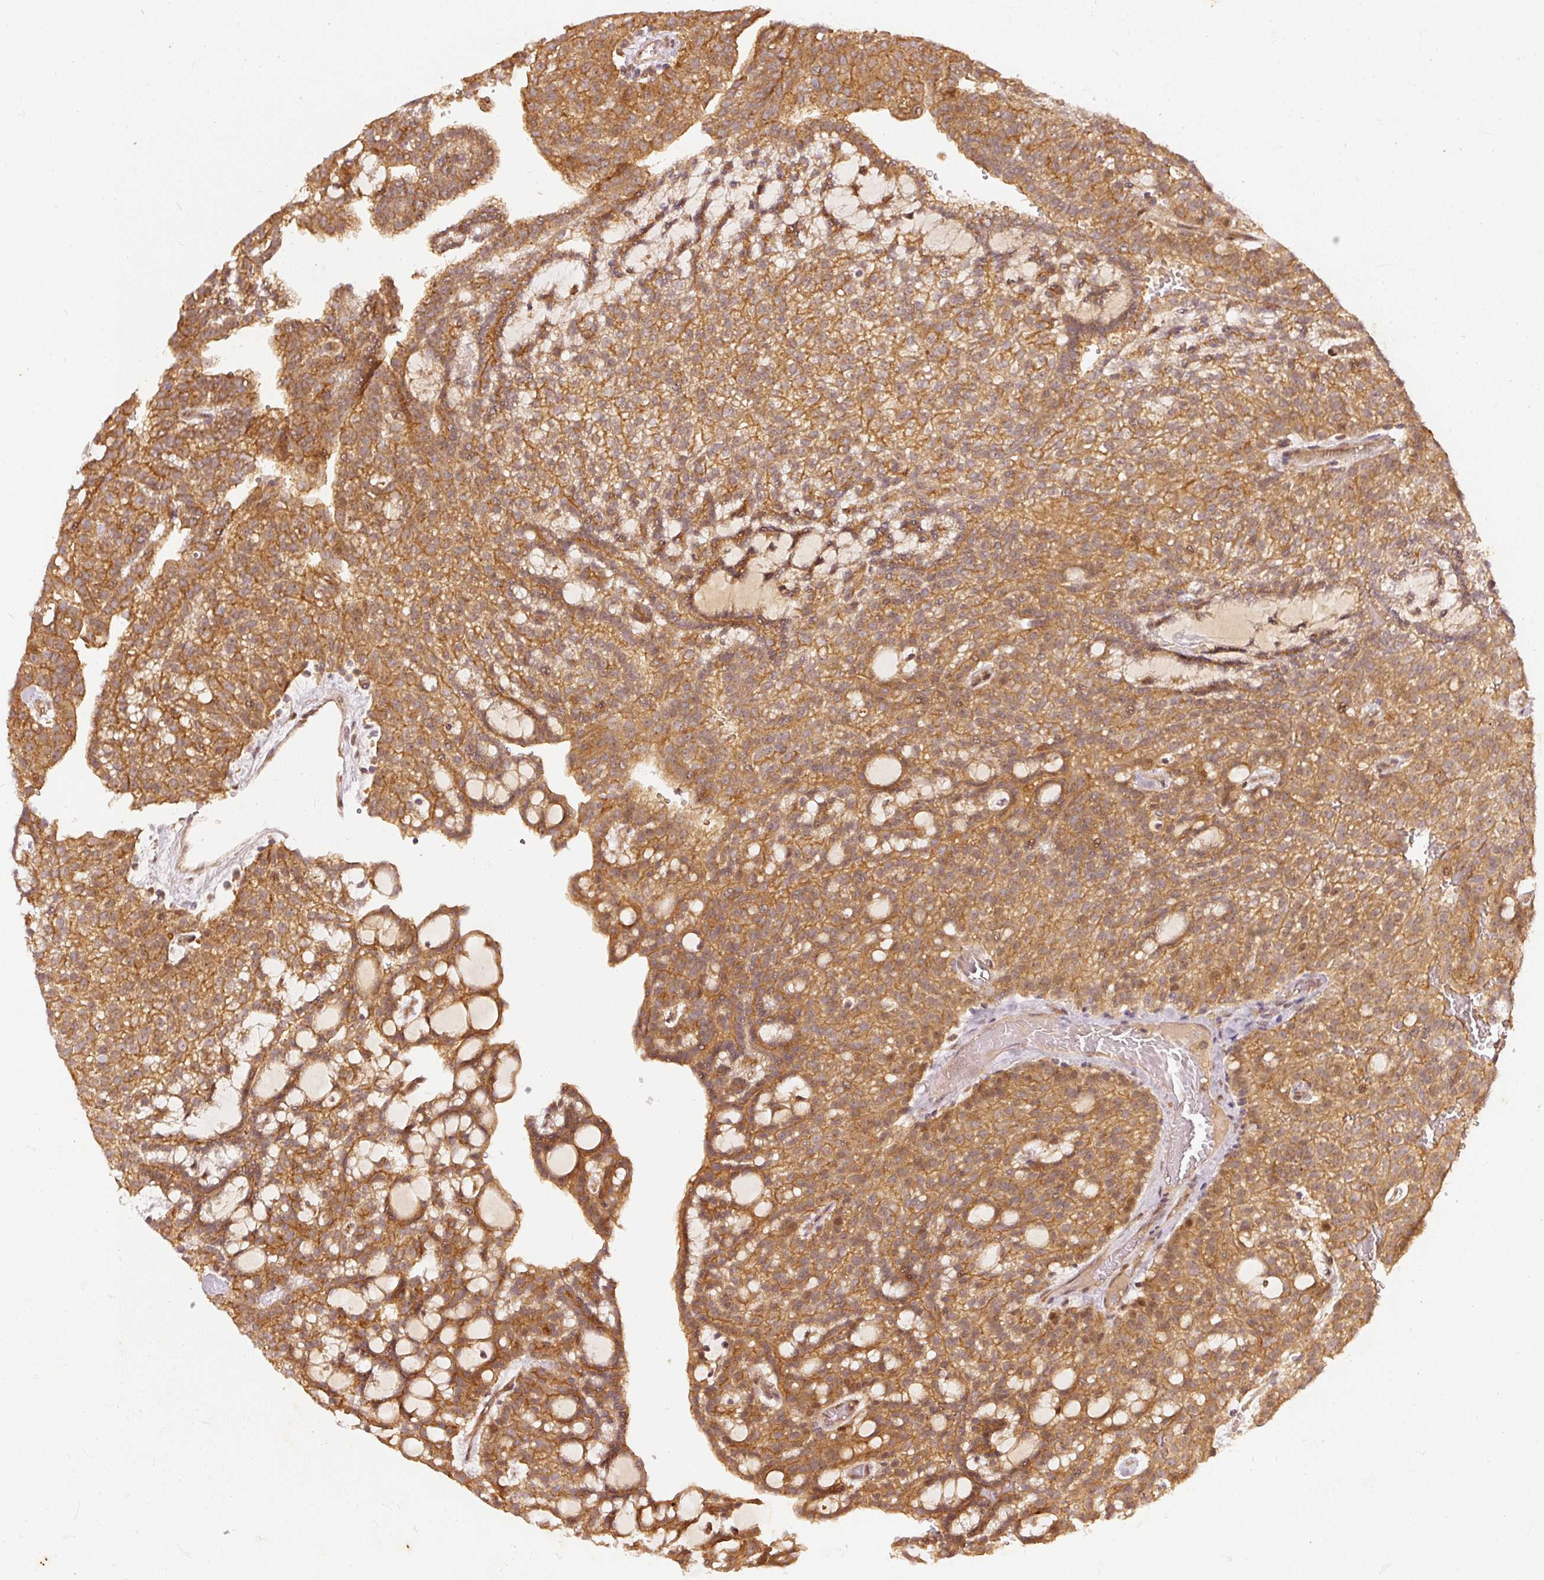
{"staining": {"intensity": "moderate", "quantity": ">75%", "location": "cytoplasmic/membranous"}, "tissue": "renal cancer", "cell_type": "Tumor cells", "image_type": "cancer", "snomed": [{"axis": "morphology", "description": "Adenocarcinoma, NOS"}, {"axis": "topography", "description": "Kidney"}], "caption": "A micrograph showing moderate cytoplasmic/membranous expression in about >75% of tumor cells in renal cancer, as visualized by brown immunohistochemical staining.", "gene": "ZNF580", "patient": {"sex": "male", "age": 63}}